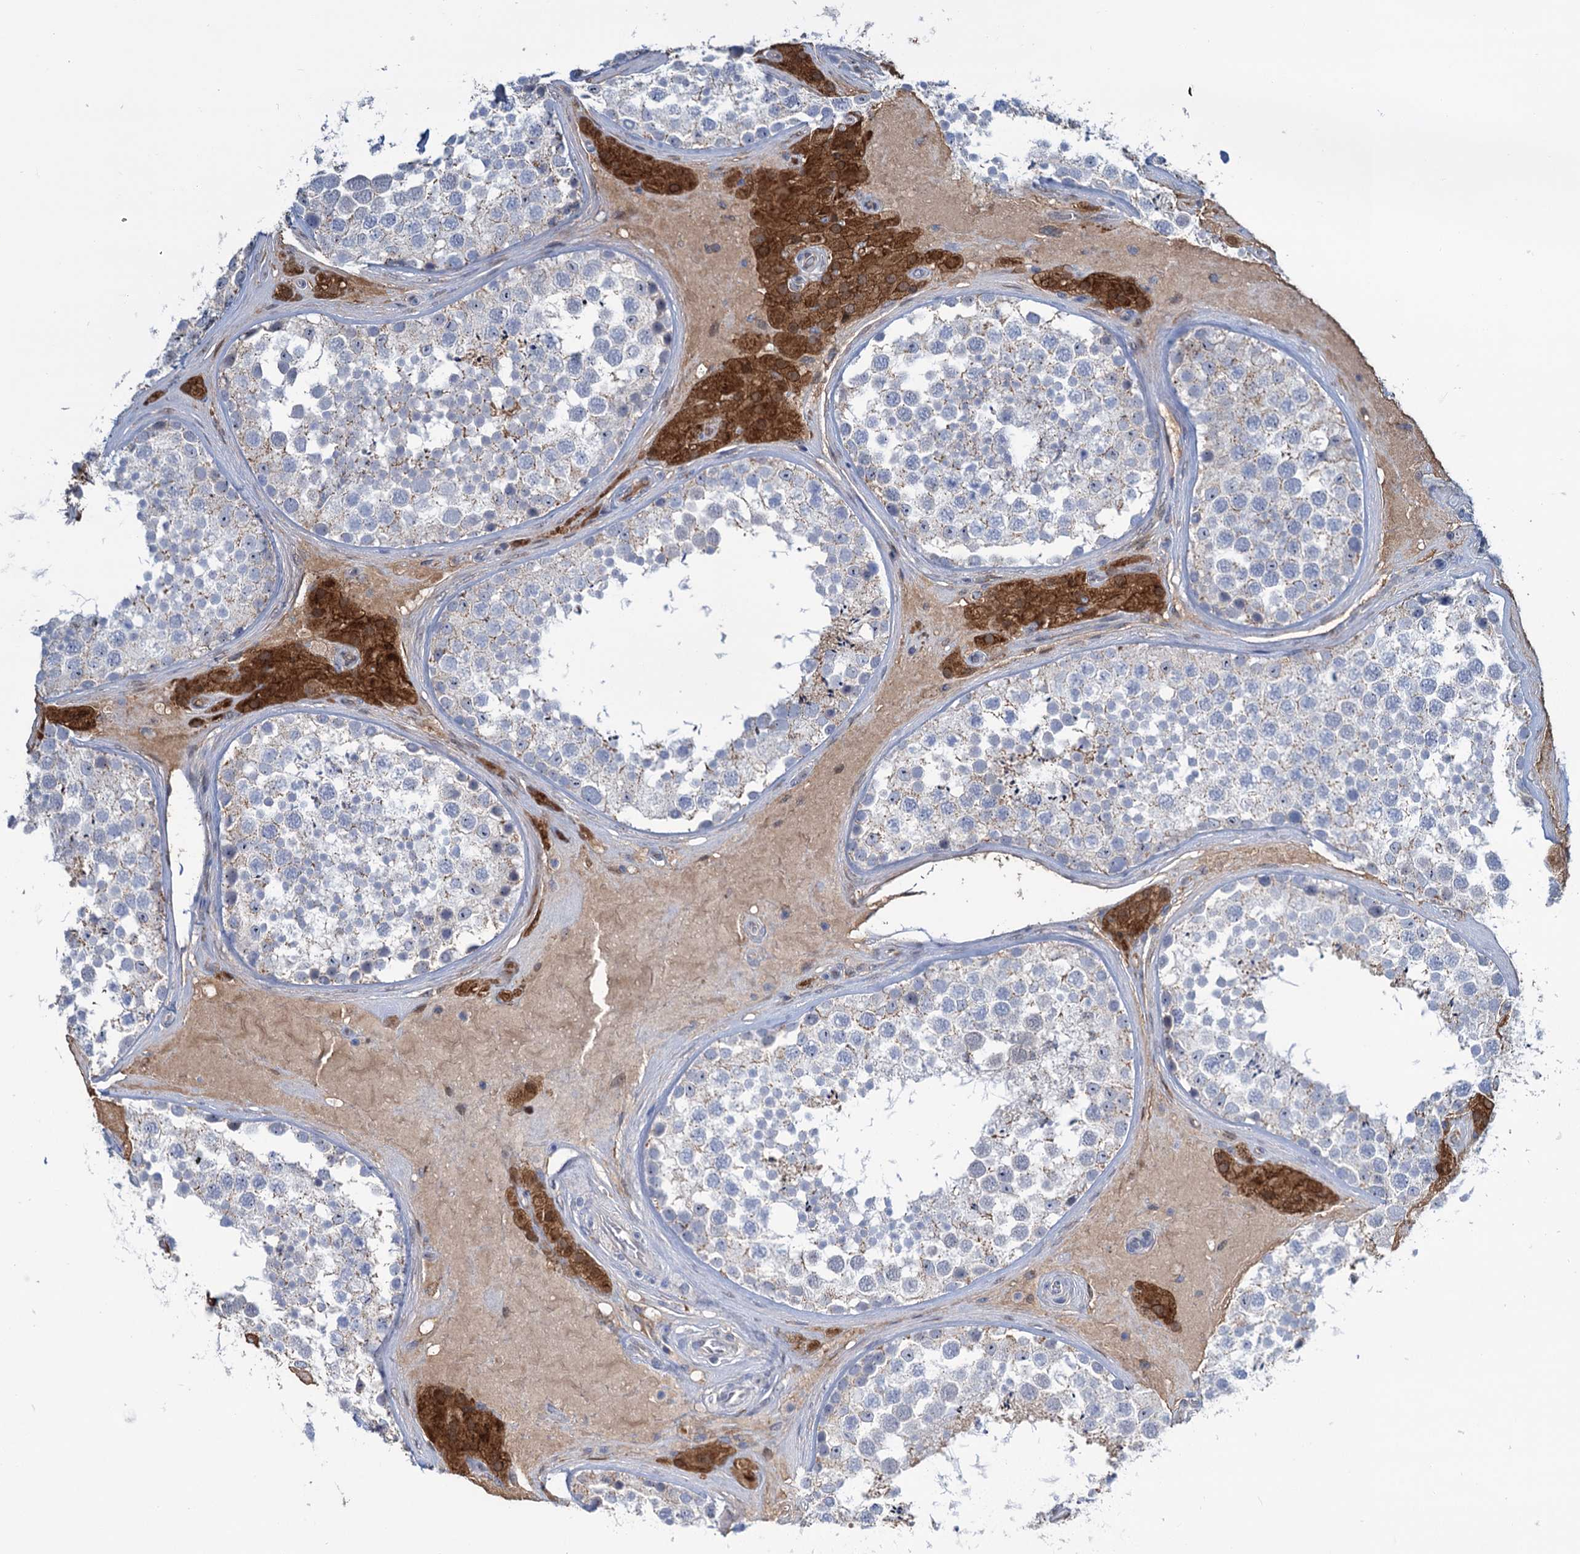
{"staining": {"intensity": "negative", "quantity": "none", "location": "none"}, "tissue": "testis", "cell_type": "Cells in seminiferous ducts", "image_type": "normal", "snomed": [{"axis": "morphology", "description": "Normal tissue, NOS"}, {"axis": "topography", "description": "Testis"}], "caption": "A high-resolution micrograph shows IHC staining of normal testis, which shows no significant staining in cells in seminiferous ducts. (DAB immunohistochemistry (IHC) with hematoxylin counter stain).", "gene": "LPIN1", "patient": {"sex": "male", "age": 46}}